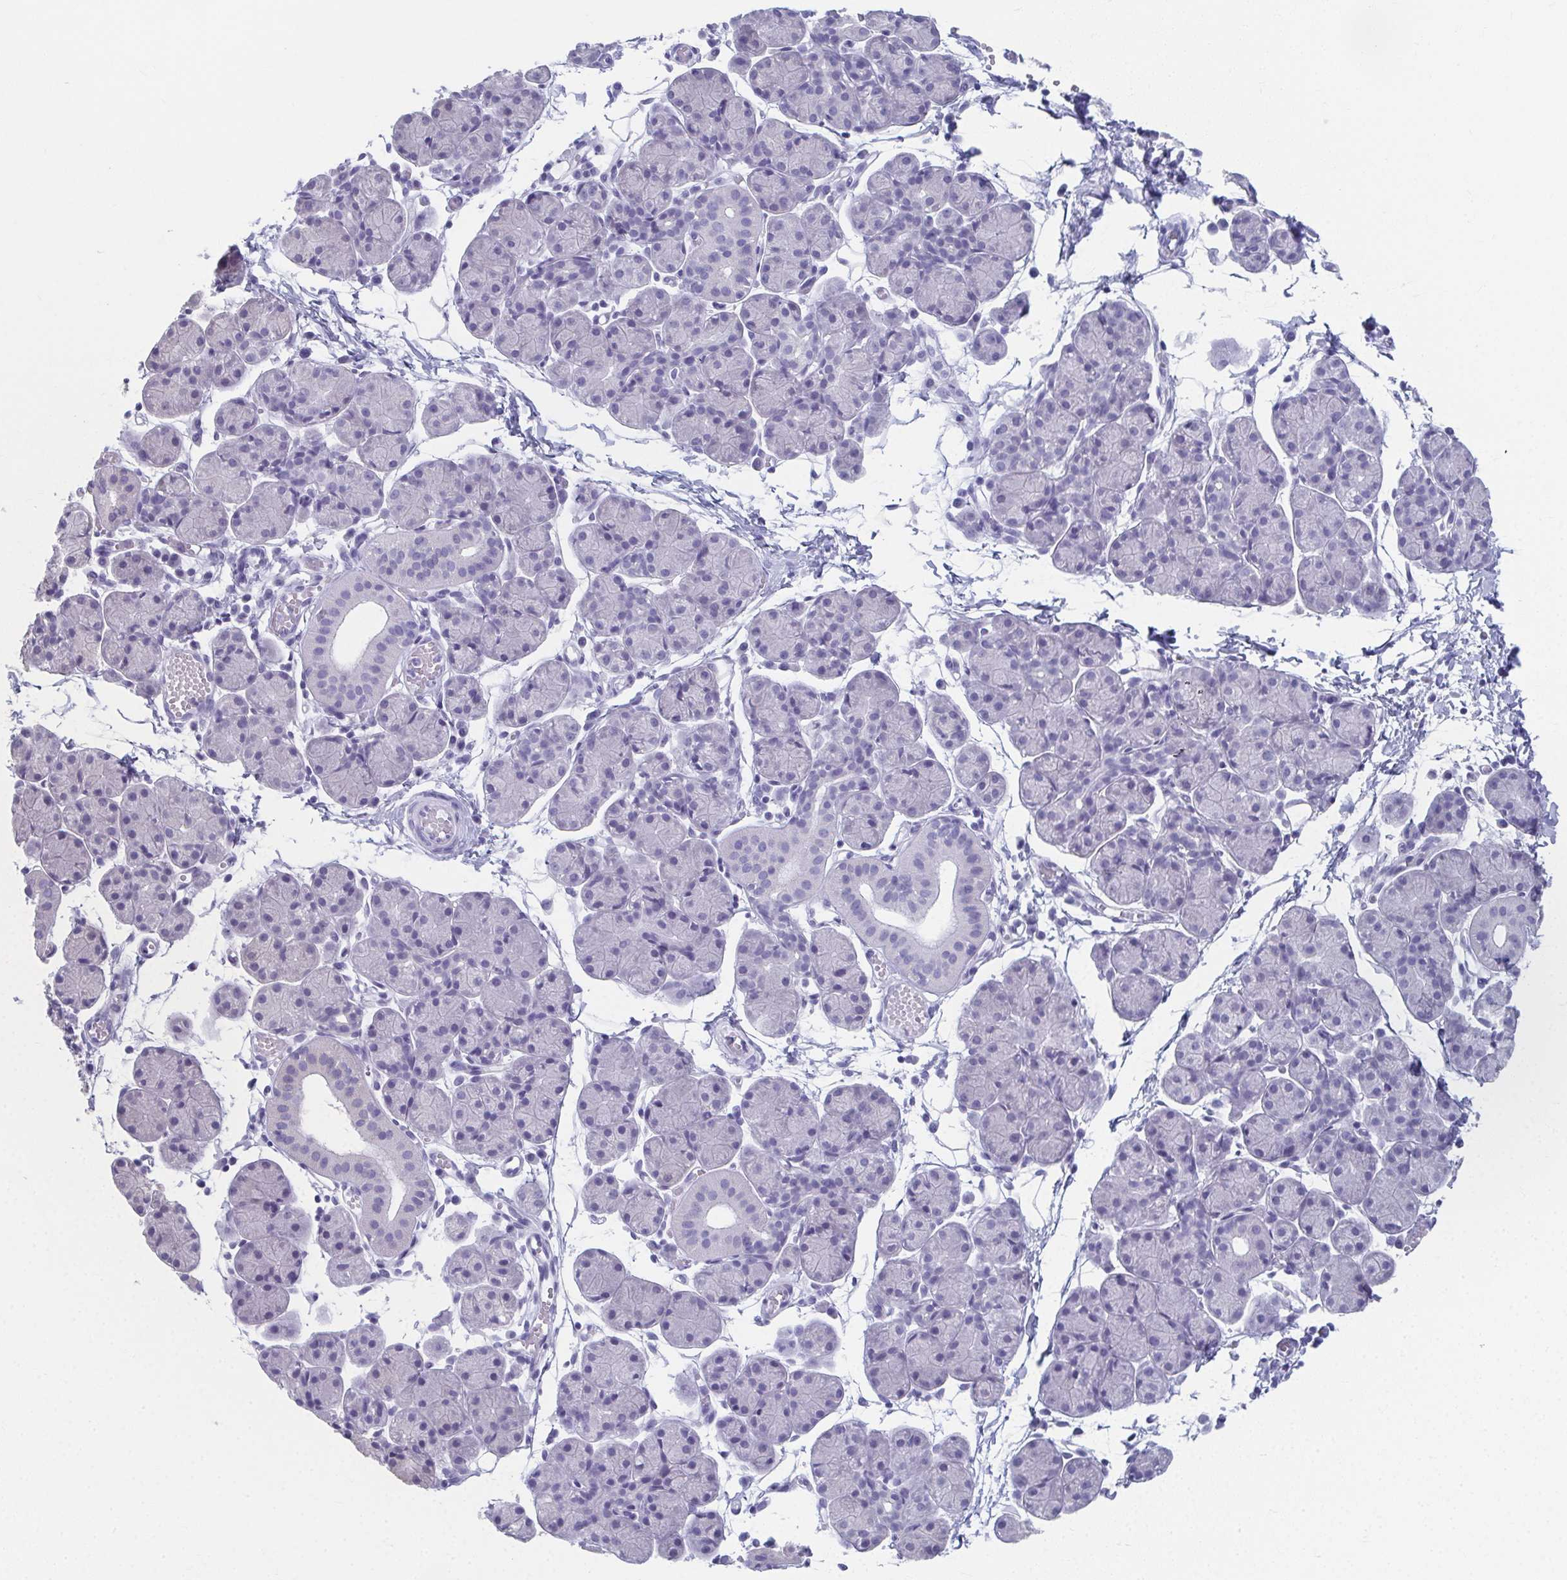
{"staining": {"intensity": "negative", "quantity": "none", "location": "none"}, "tissue": "salivary gland", "cell_type": "Glandular cells", "image_type": "normal", "snomed": [{"axis": "morphology", "description": "Normal tissue, NOS"}, {"axis": "morphology", "description": "Inflammation, NOS"}, {"axis": "topography", "description": "Lymph node"}, {"axis": "topography", "description": "Salivary gland"}], "caption": "IHC image of benign human salivary gland stained for a protein (brown), which shows no staining in glandular cells. The staining was performed using DAB (3,3'-diaminobenzidine) to visualize the protein expression in brown, while the nuclei were stained in blue with hematoxylin (Magnification: 20x).", "gene": "GHRL", "patient": {"sex": "male", "age": 3}}